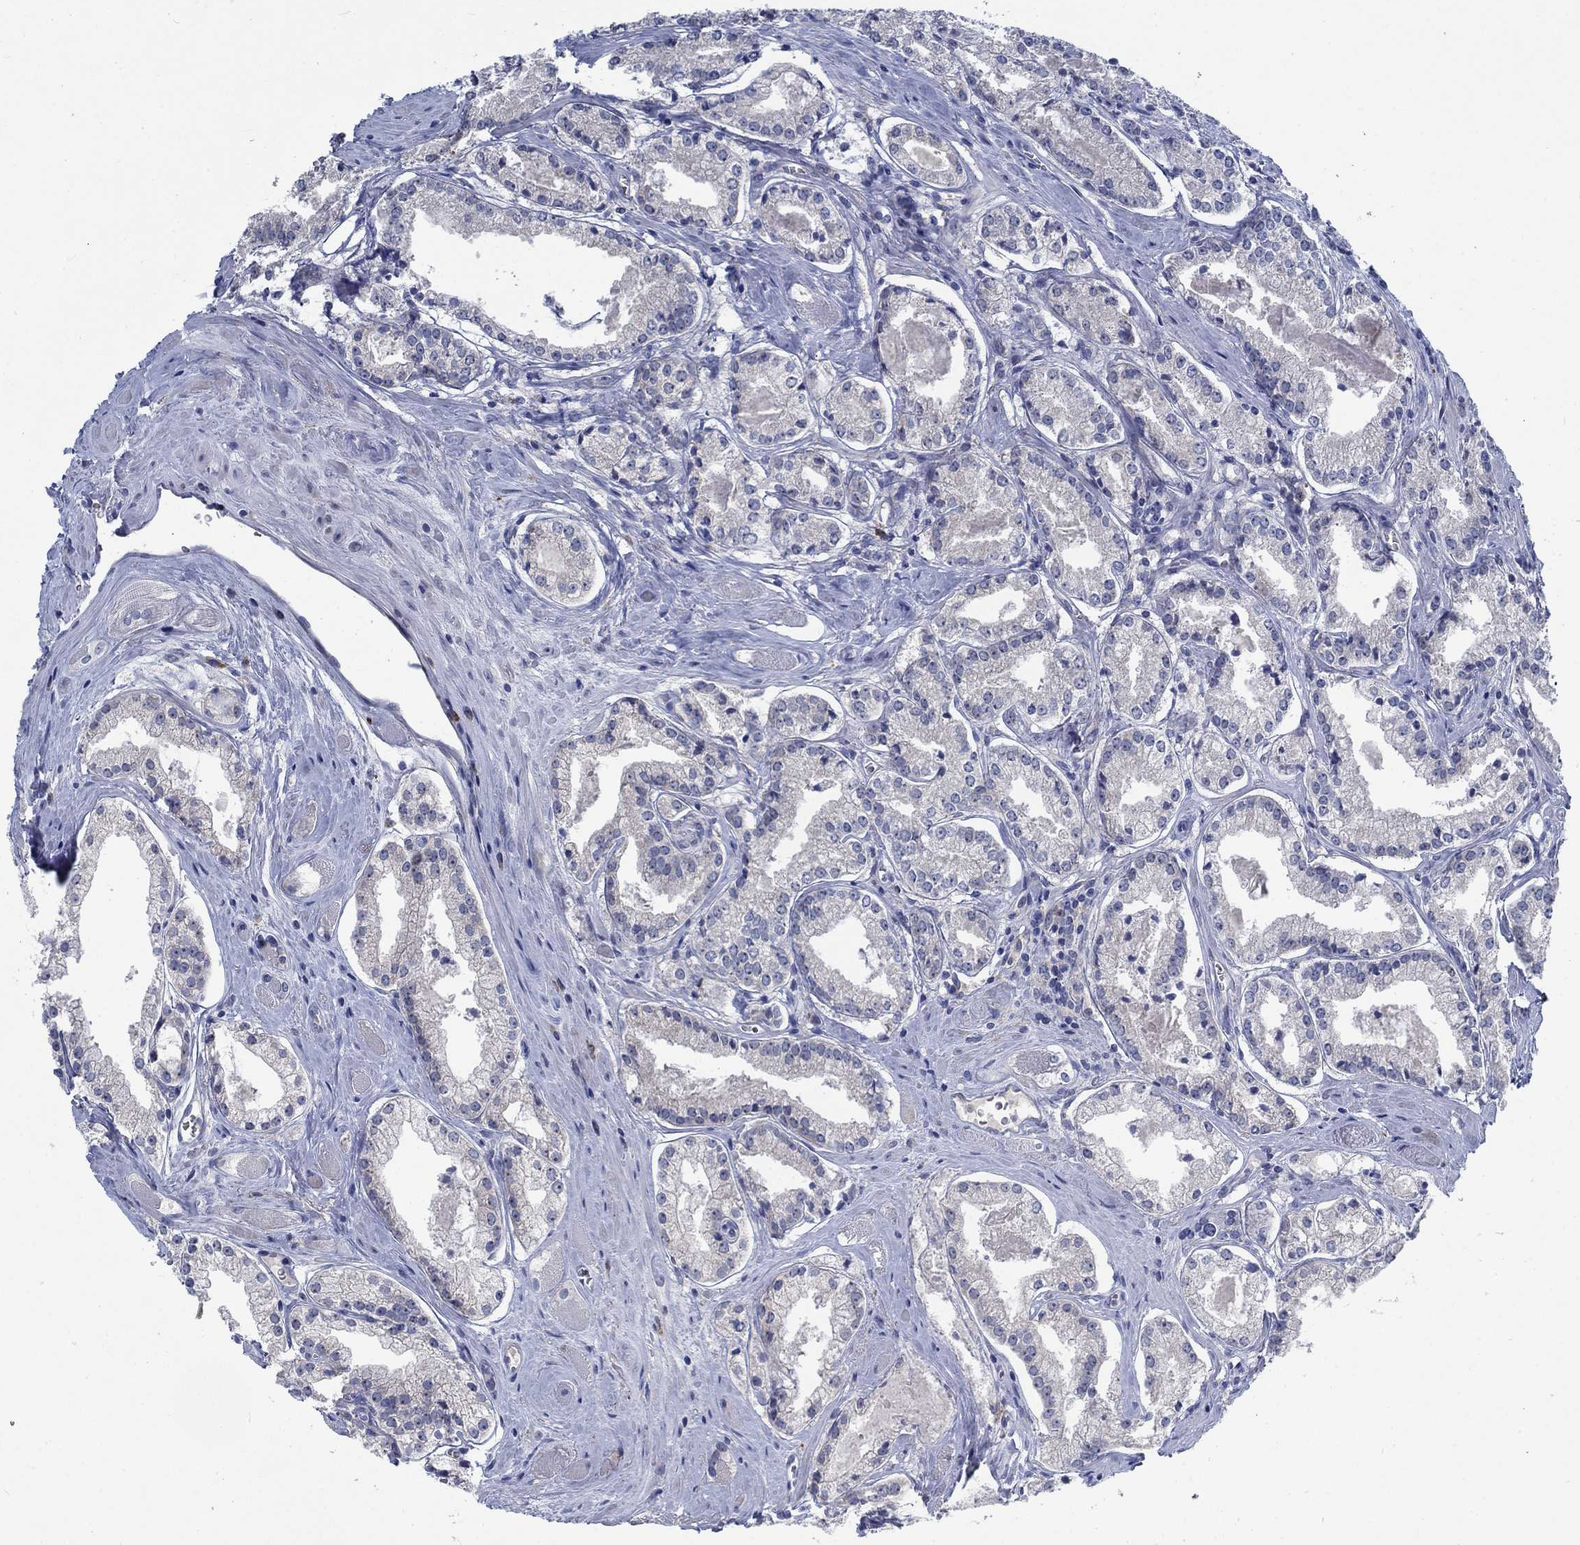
{"staining": {"intensity": "negative", "quantity": "none", "location": "none"}, "tissue": "prostate cancer", "cell_type": "Tumor cells", "image_type": "cancer", "snomed": [{"axis": "morphology", "description": "Adenocarcinoma, NOS"}, {"axis": "topography", "description": "Prostate"}], "caption": "Immunohistochemistry of human prostate adenocarcinoma exhibits no expression in tumor cells.", "gene": "MMP24", "patient": {"sex": "male", "age": 72}}